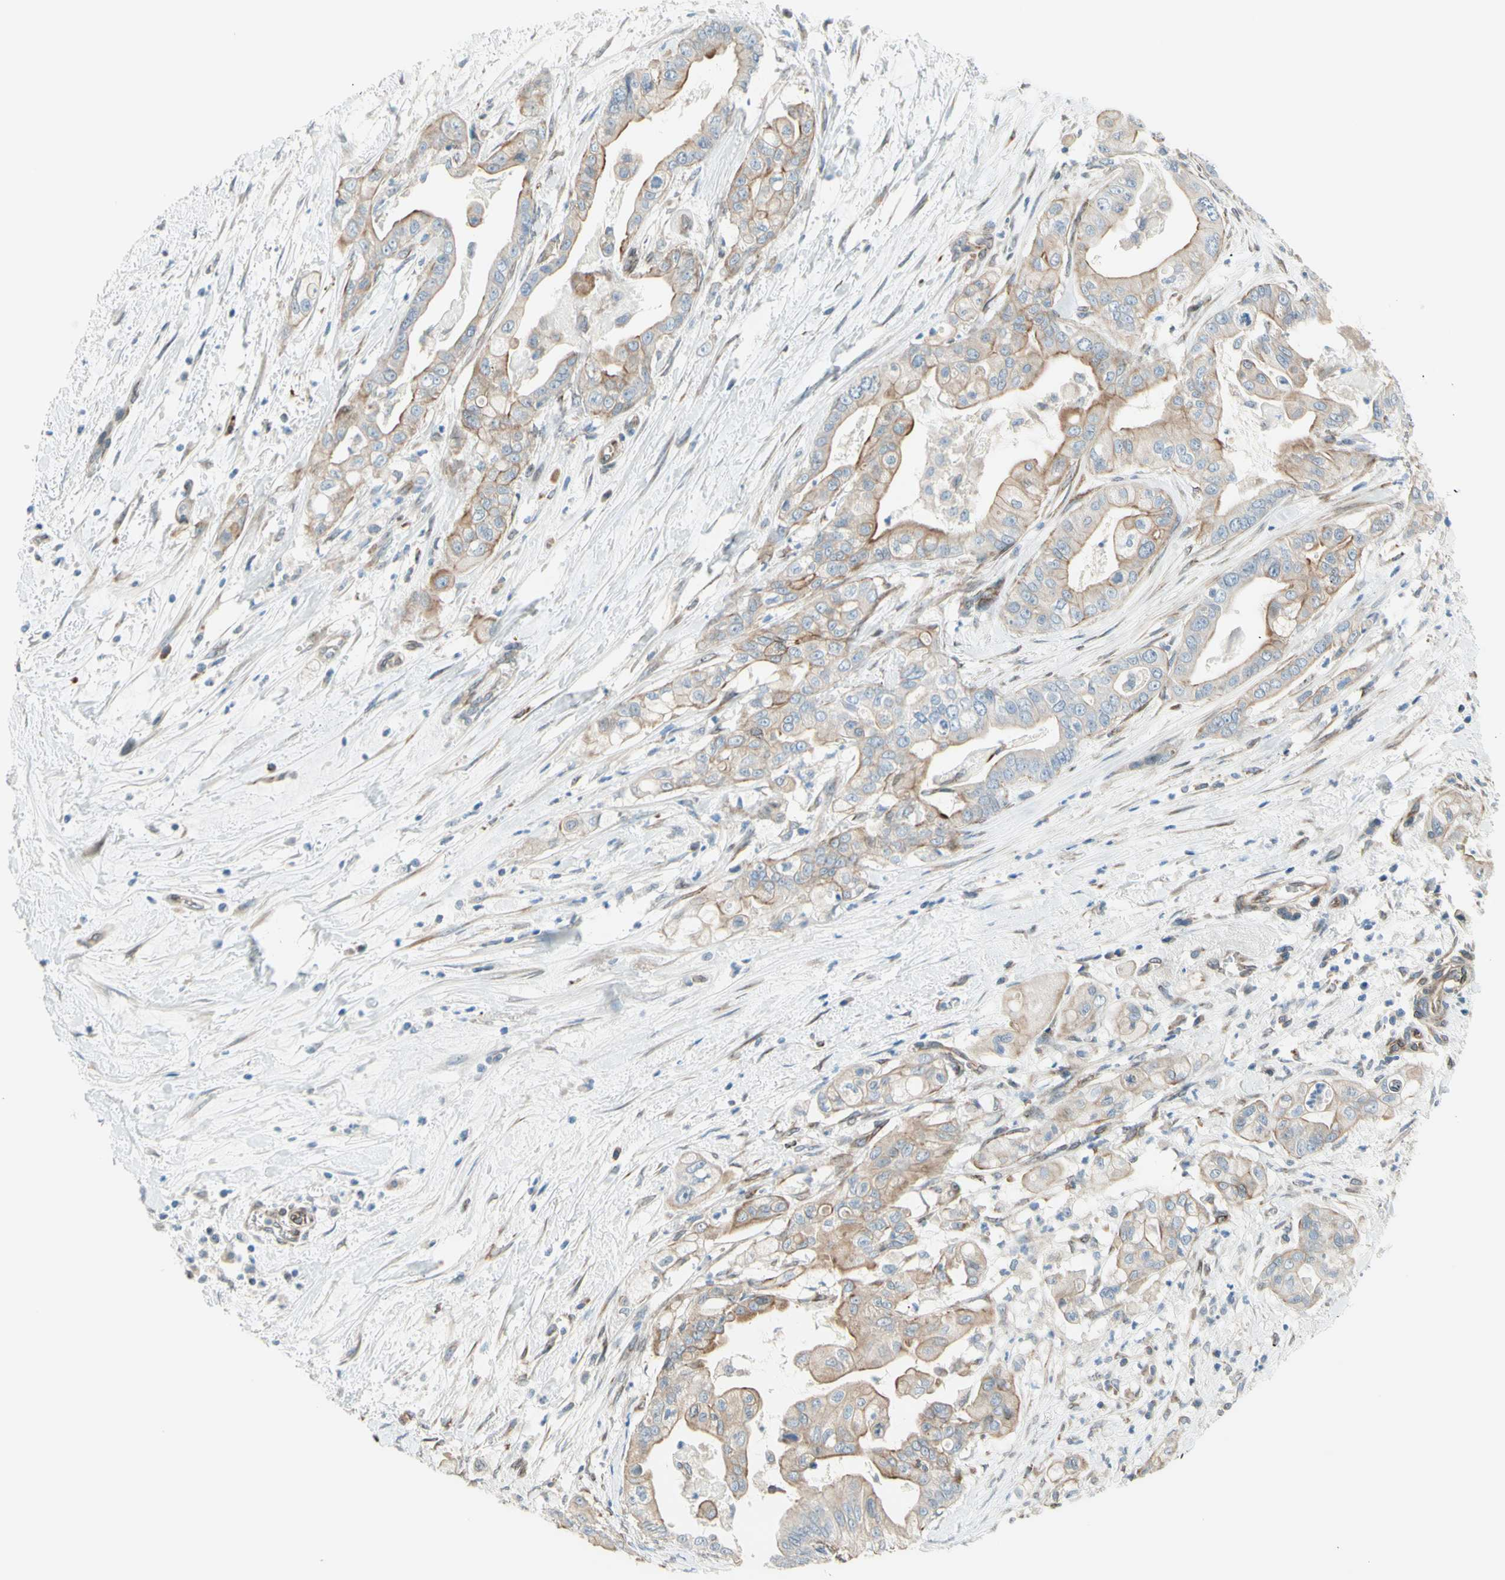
{"staining": {"intensity": "weak", "quantity": ">75%", "location": "cytoplasmic/membranous"}, "tissue": "pancreatic cancer", "cell_type": "Tumor cells", "image_type": "cancer", "snomed": [{"axis": "morphology", "description": "Adenocarcinoma, NOS"}, {"axis": "topography", "description": "Pancreas"}], "caption": "The photomicrograph shows immunohistochemical staining of pancreatic cancer (adenocarcinoma). There is weak cytoplasmic/membranous staining is appreciated in about >75% of tumor cells.", "gene": "TRAF2", "patient": {"sex": "female", "age": 75}}